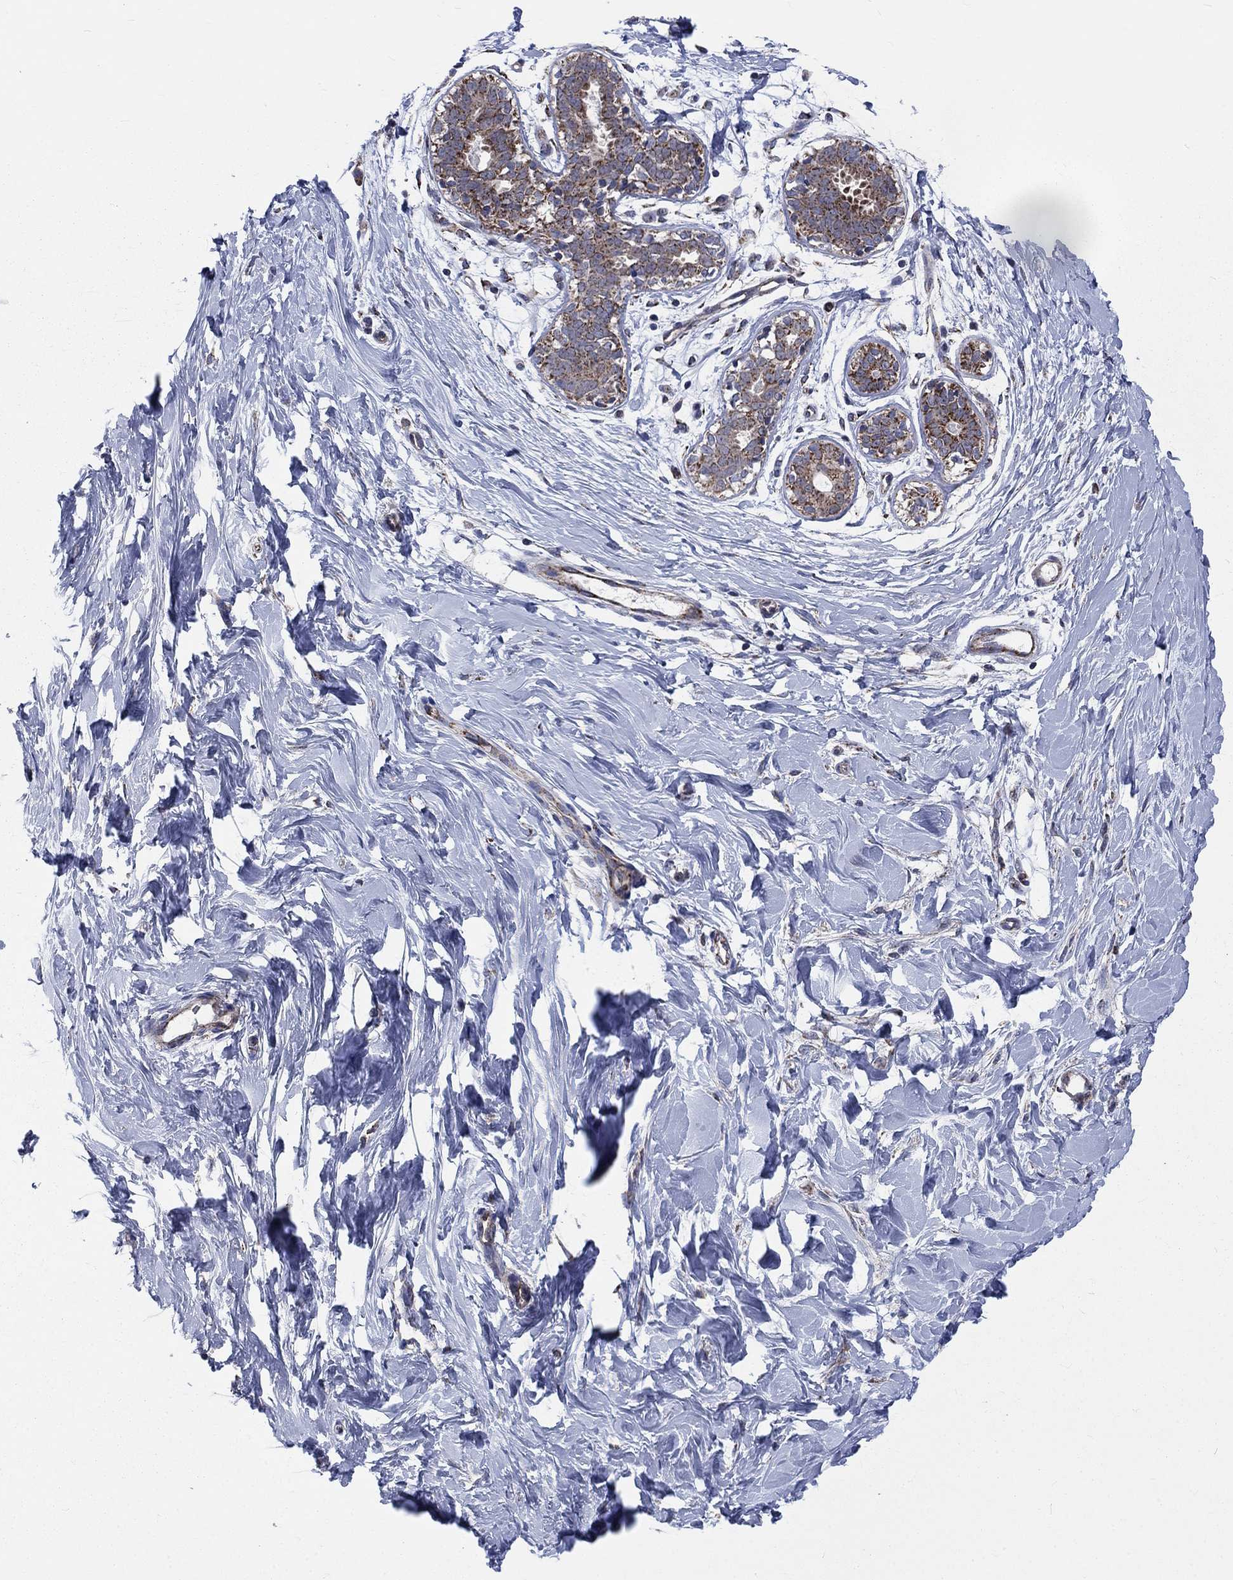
{"staining": {"intensity": "negative", "quantity": "none", "location": "none"}, "tissue": "breast", "cell_type": "Adipocytes", "image_type": "normal", "snomed": [{"axis": "morphology", "description": "Normal tissue, NOS"}, {"axis": "topography", "description": "Breast"}], "caption": "There is no significant staining in adipocytes of breast. (DAB immunohistochemistry (IHC), high magnification).", "gene": "NME7", "patient": {"sex": "female", "age": 37}}